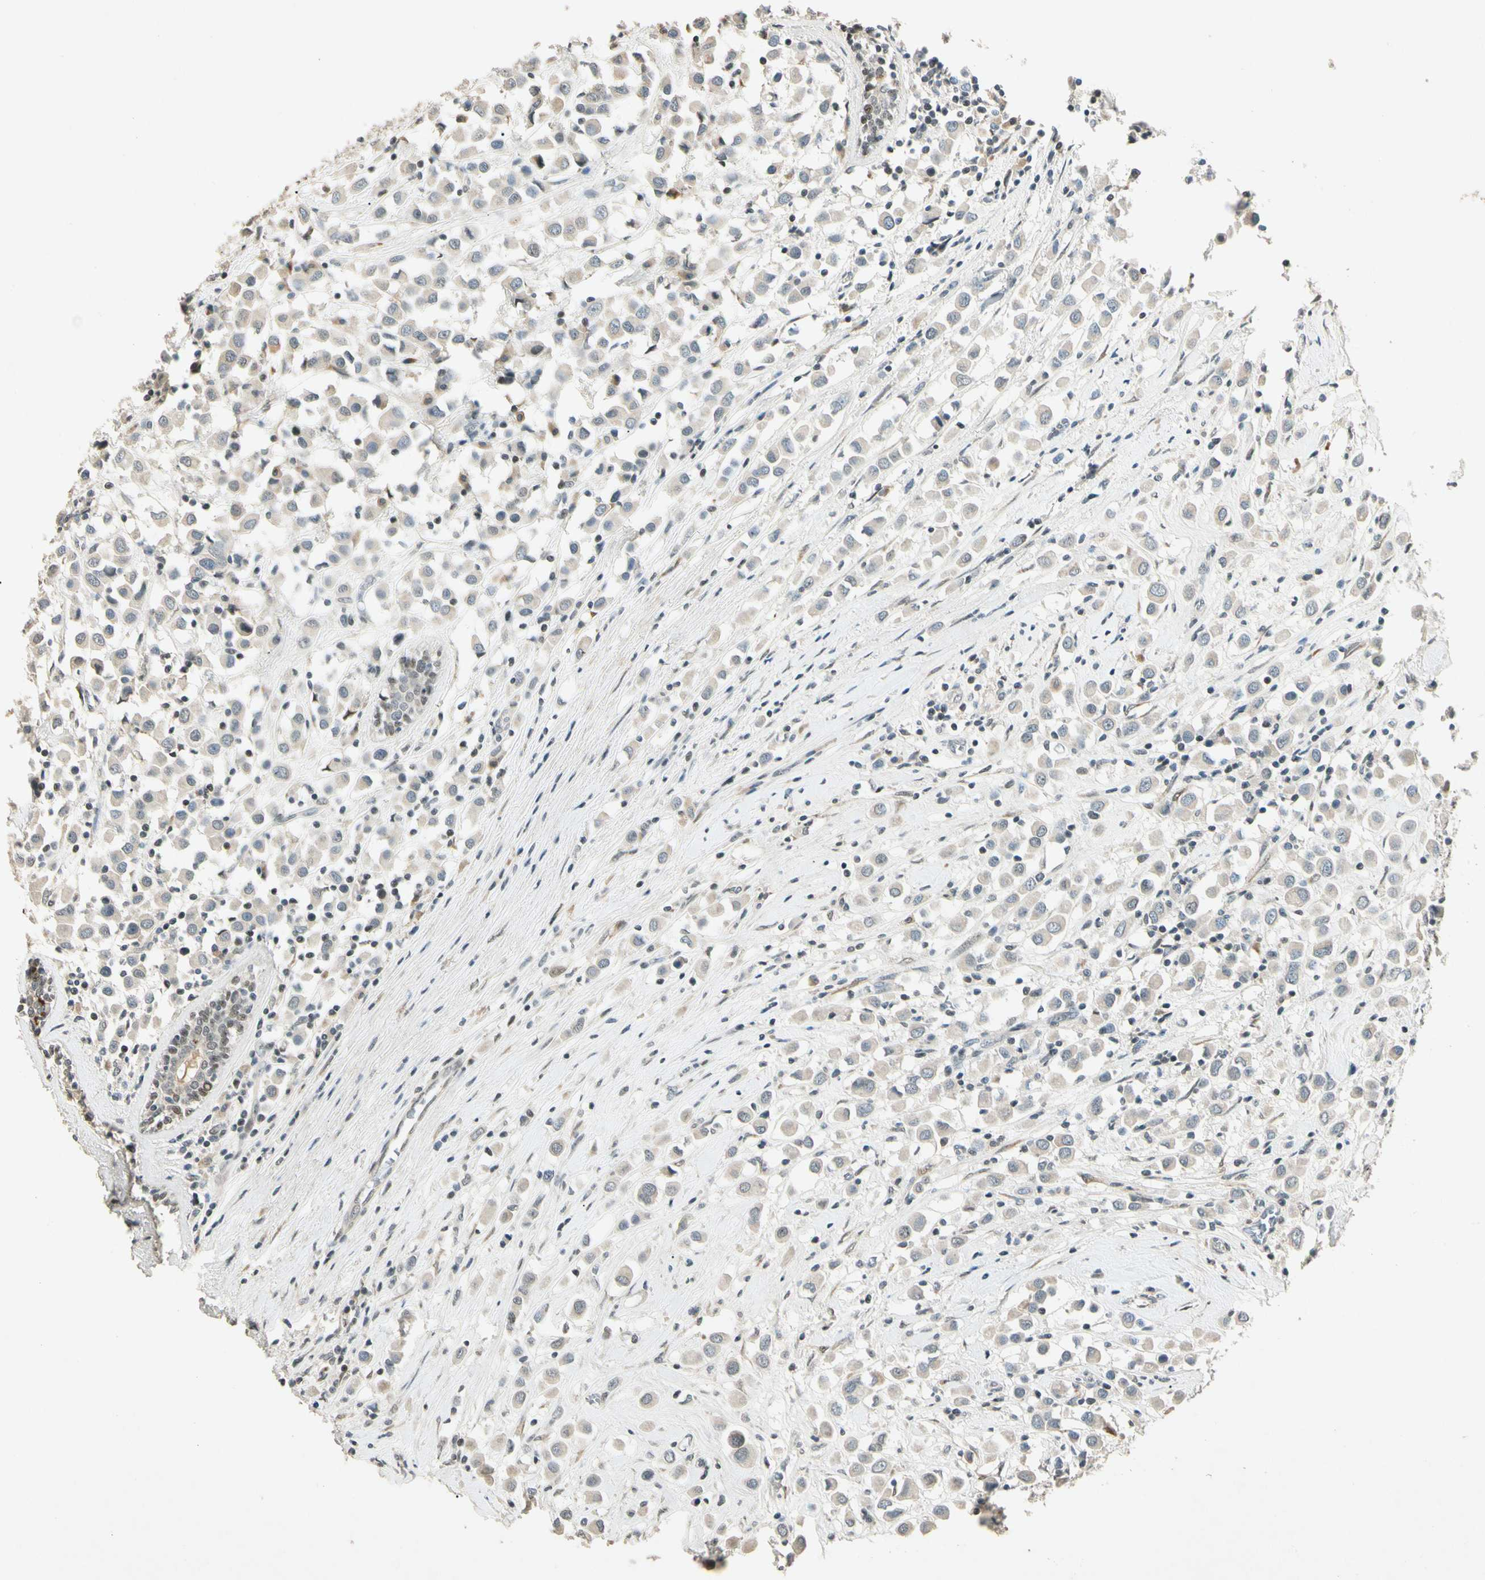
{"staining": {"intensity": "weak", "quantity": "25%-75%", "location": "cytoplasmic/membranous"}, "tissue": "breast cancer", "cell_type": "Tumor cells", "image_type": "cancer", "snomed": [{"axis": "morphology", "description": "Duct carcinoma"}, {"axis": "topography", "description": "Breast"}], "caption": "Breast cancer was stained to show a protein in brown. There is low levels of weak cytoplasmic/membranous expression in approximately 25%-75% of tumor cells.", "gene": "ZBTB4", "patient": {"sex": "female", "age": 61}}